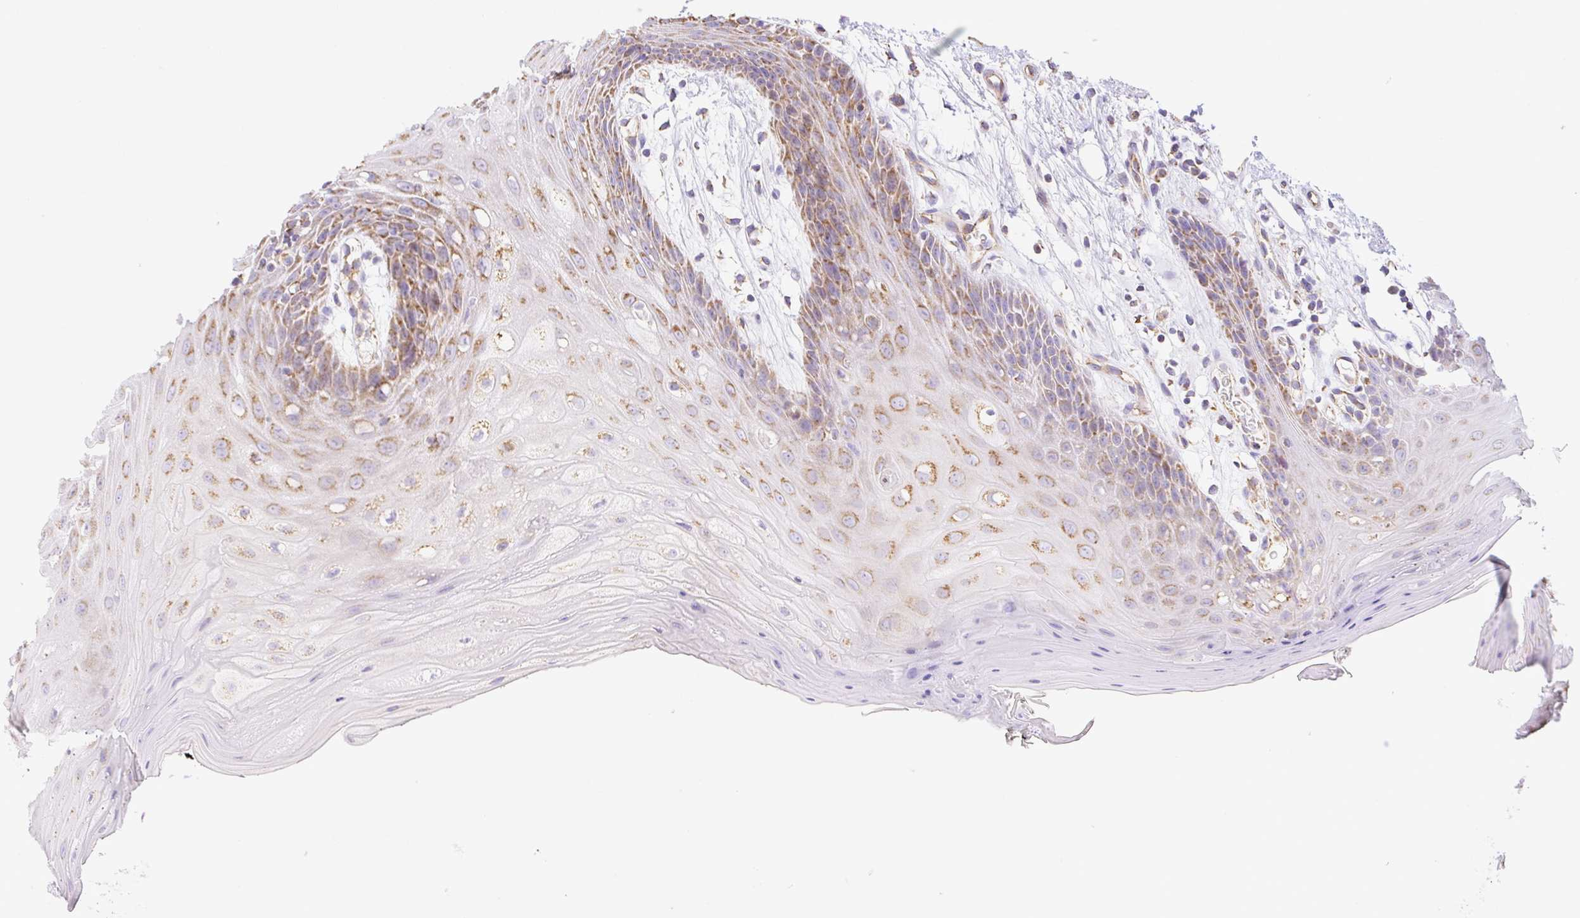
{"staining": {"intensity": "moderate", "quantity": ">75%", "location": "cytoplasmic/membranous"}, "tissue": "oral mucosa", "cell_type": "Squamous epithelial cells", "image_type": "normal", "snomed": [{"axis": "morphology", "description": "Normal tissue, NOS"}, {"axis": "topography", "description": "Oral tissue"}, {"axis": "topography", "description": "Tounge, NOS"}], "caption": "Immunohistochemical staining of benign human oral mucosa shows moderate cytoplasmic/membranous protein positivity in approximately >75% of squamous epithelial cells. (DAB IHC, brown staining for protein, blue staining for nuclei).", "gene": "ESAM", "patient": {"sex": "female", "age": 59}}